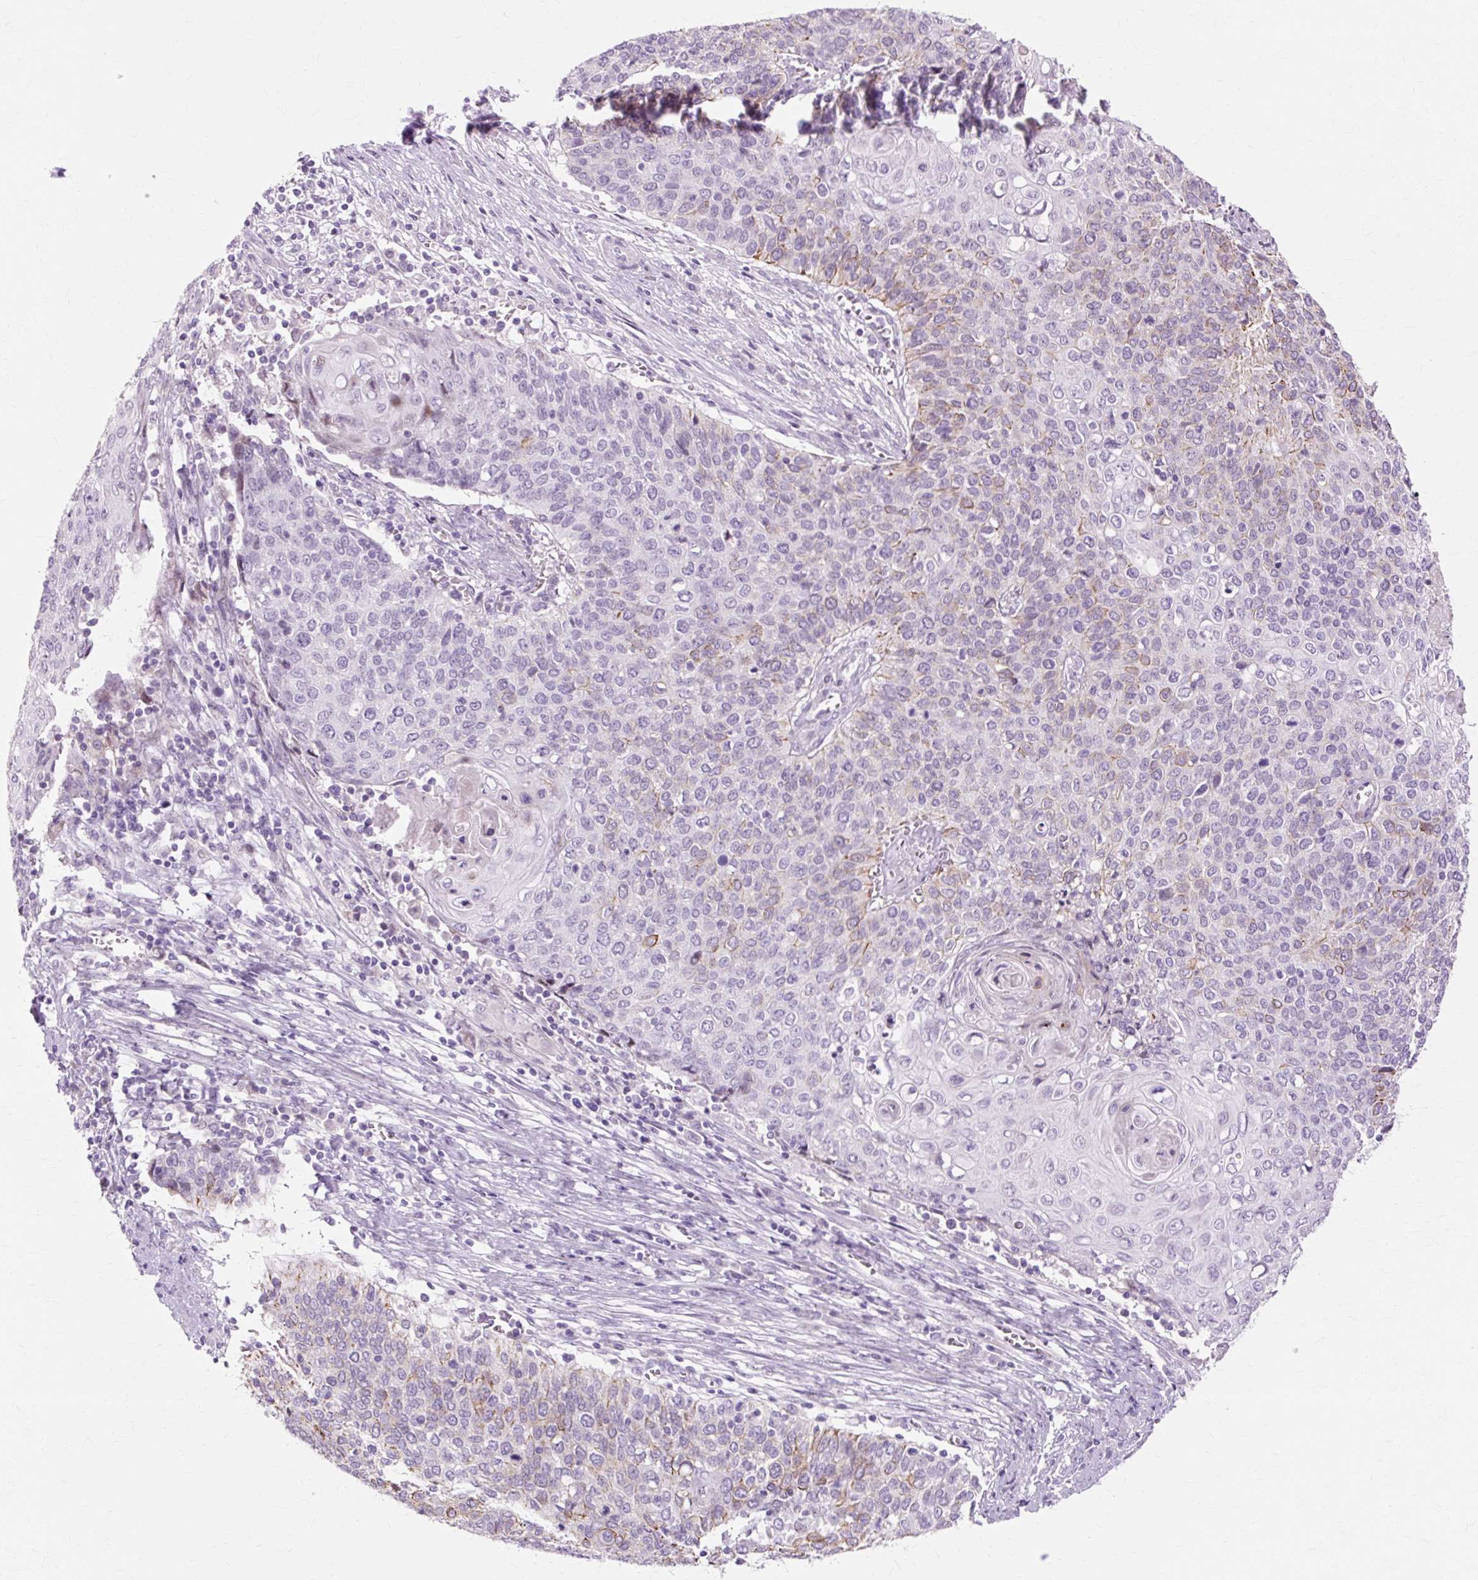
{"staining": {"intensity": "weak", "quantity": "<25%", "location": "cytoplasmic/membranous"}, "tissue": "cervical cancer", "cell_type": "Tumor cells", "image_type": "cancer", "snomed": [{"axis": "morphology", "description": "Squamous cell carcinoma, NOS"}, {"axis": "topography", "description": "Cervix"}], "caption": "Cervical cancer (squamous cell carcinoma) stained for a protein using IHC reveals no staining tumor cells.", "gene": "IRX2", "patient": {"sex": "female", "age": 39}}